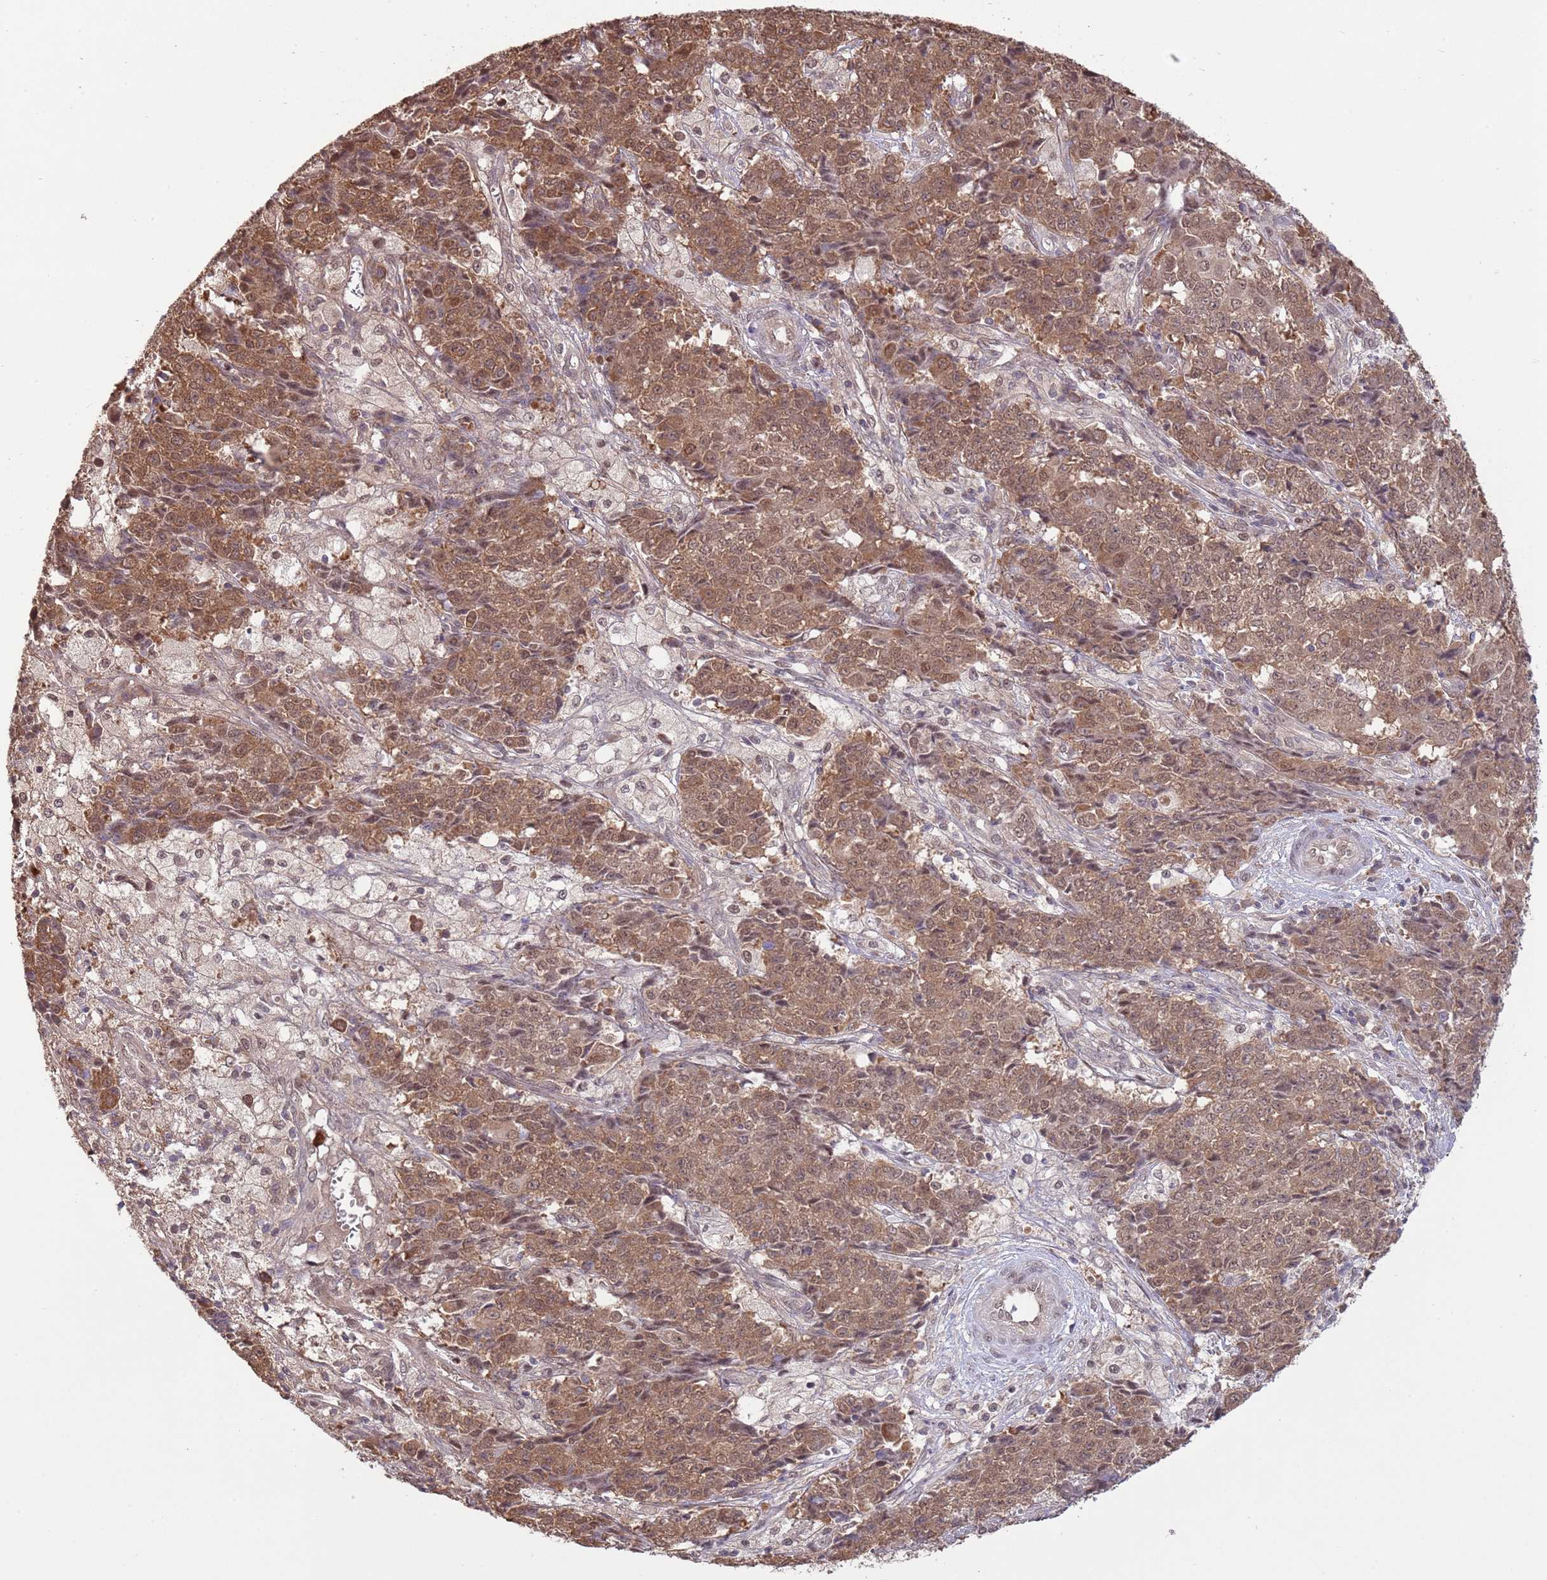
{"staining": {"intensity": "moderate", "quantity": ">75%", "location": "cytoplasmic/membranous,nuclear"}, "tissue": "ovarian cancer", "cell_type": "Tumor cells", "image_type": "cancer", "snomed": [{"axis": "morphology", "description": "Carcinoma, endometroid"}, {"axis": "topography", "description": "Ovary"}], "caption": "Tumor cells reveal medium levels of moderate cytoplasmic/membranous and nuclear positivity in approximately >75% of cells in human ovarian cancer. Nuclei are stained in blue.", "gene": "AMIGO1", "patient": {"sex": "female", "age": 42}}